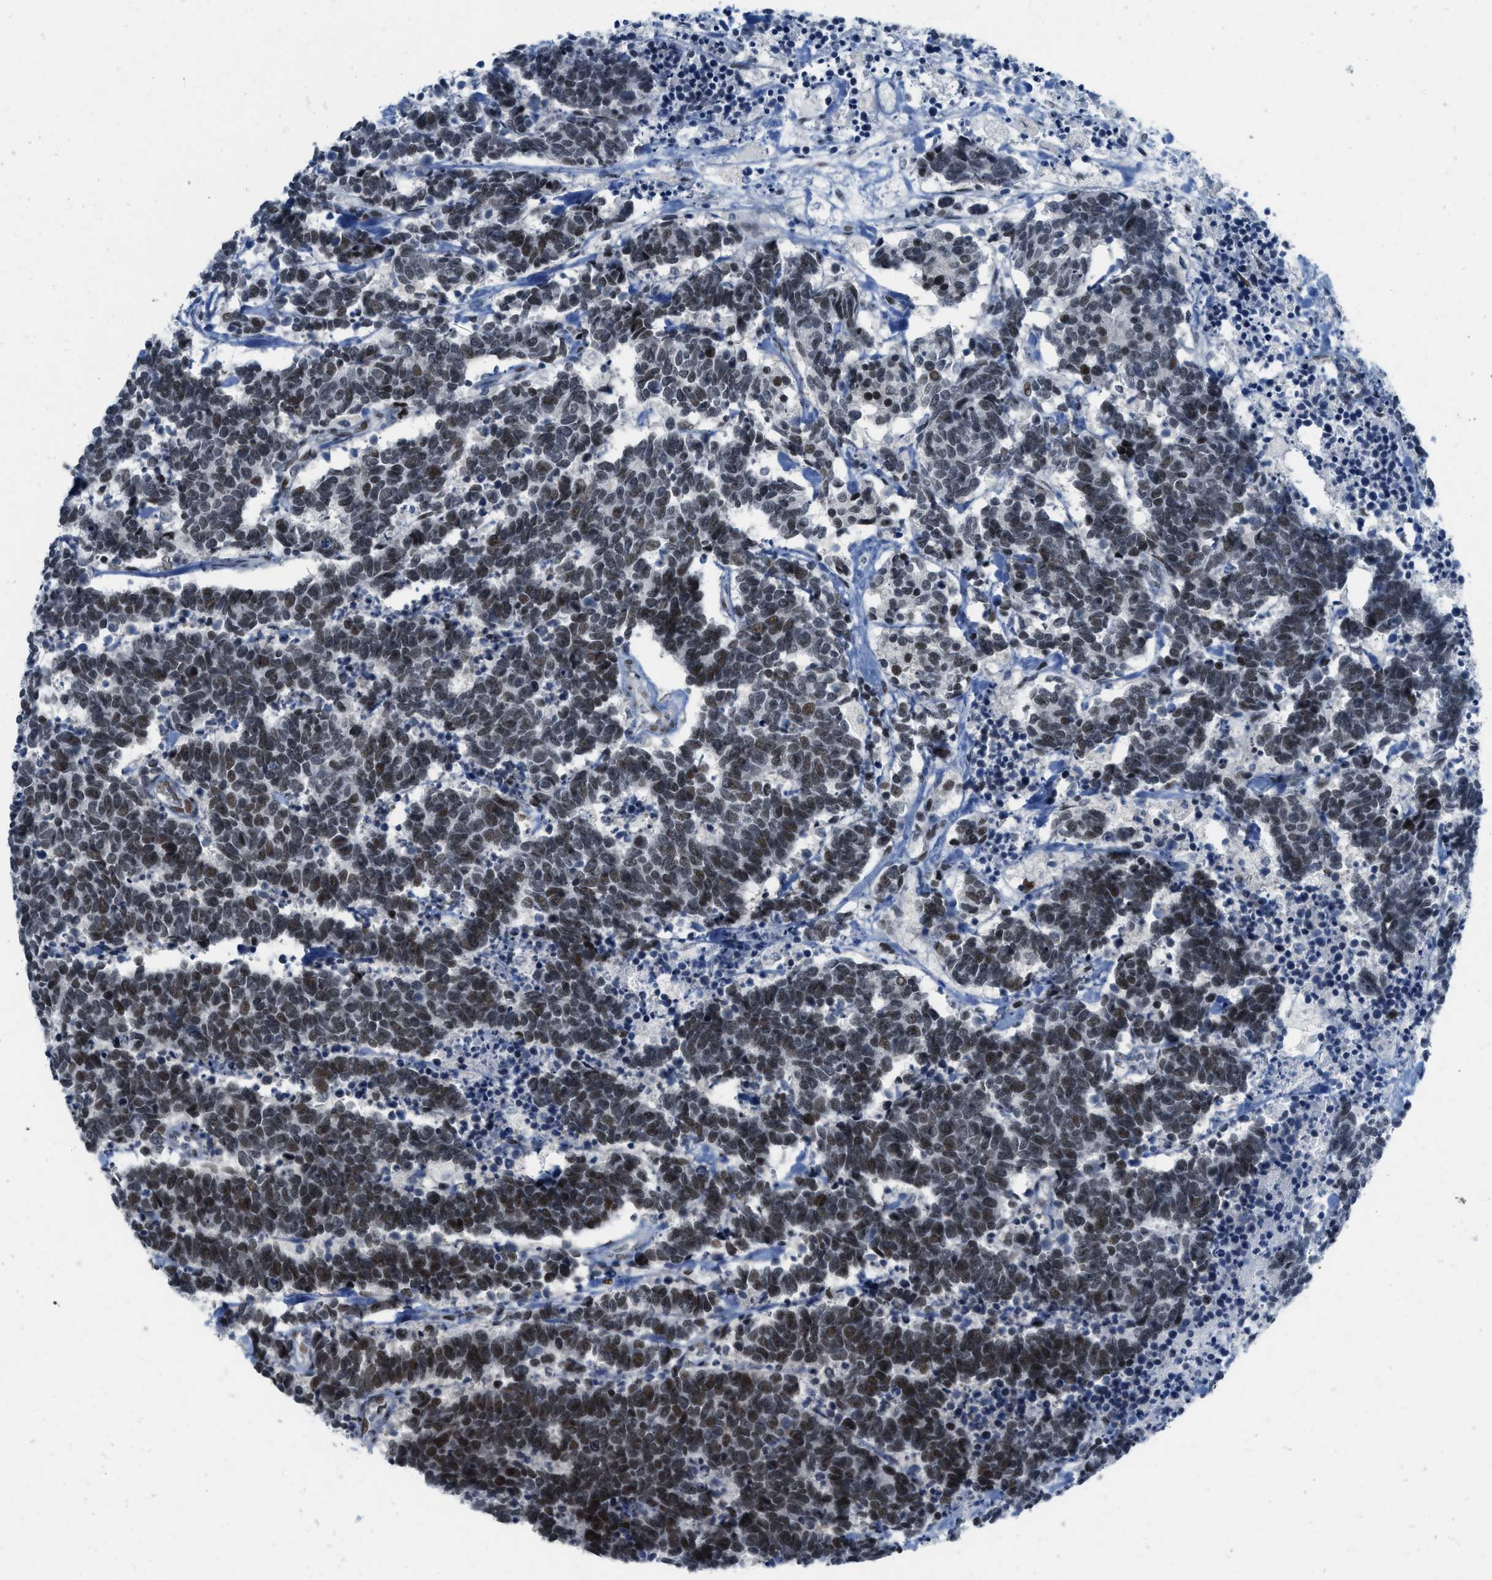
{"staining": {"intensity": "moderate", "quantity": ">75%", "location": "nuclear"}, "tissue": "carcinoid", "cell_type": "Tumor cells", "image_type": "cancer", "snomed": [{"axis": "morphology", "description": "Carcinoma, NOS"}, {"axis": "morphology", "description": "Carcinoid, malignant, NOS"}, {"axis": "topography", "description": "Urinary bladder"}], "caption": "Human carcinoid stained with a brown dye reveals moderate nuclear positive positivity in about >75% of tumor cells.", "gene": "PBX1", "patient": {"sex": "male", "age": 57}}